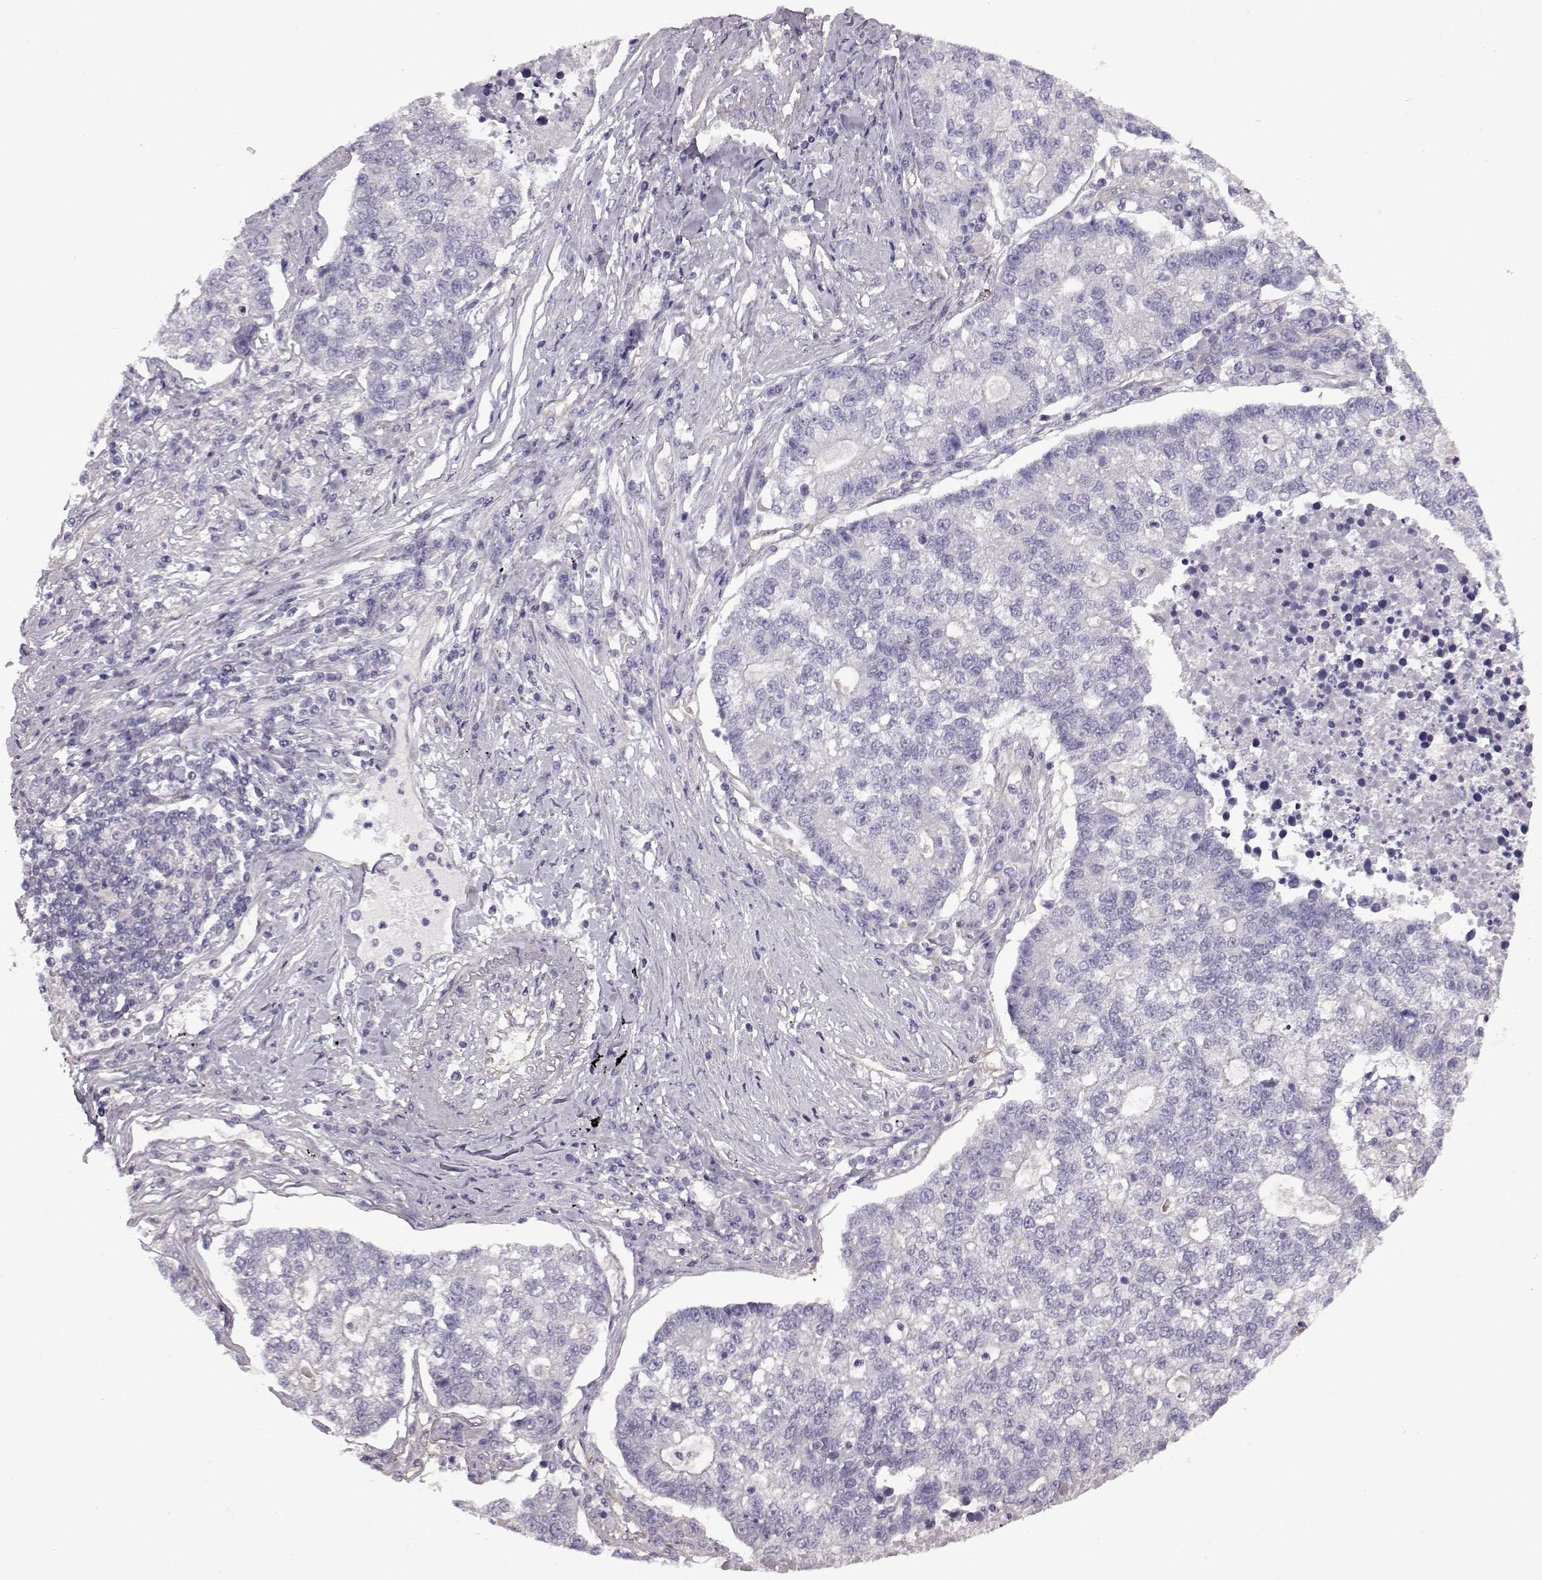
{"staining": {"intensity": "negative", "quantity": "none", "location": "none"}, "tissue": "lung cancer", "cell_type": "Tumor cells", "image_type": "cancer", "snomed": [{"axis": "morphology", "description": "Adenocarcinoma, NOS"}, {"axis": "topography", "description": "Lung"}], "caption": "A high-resolution image shows IHC staining of lung adenocarcinoma, which reveals no significant expression in tumor cells.", "gene": "EDDM3B", "patient": {"sex": "male", "age": 57}}